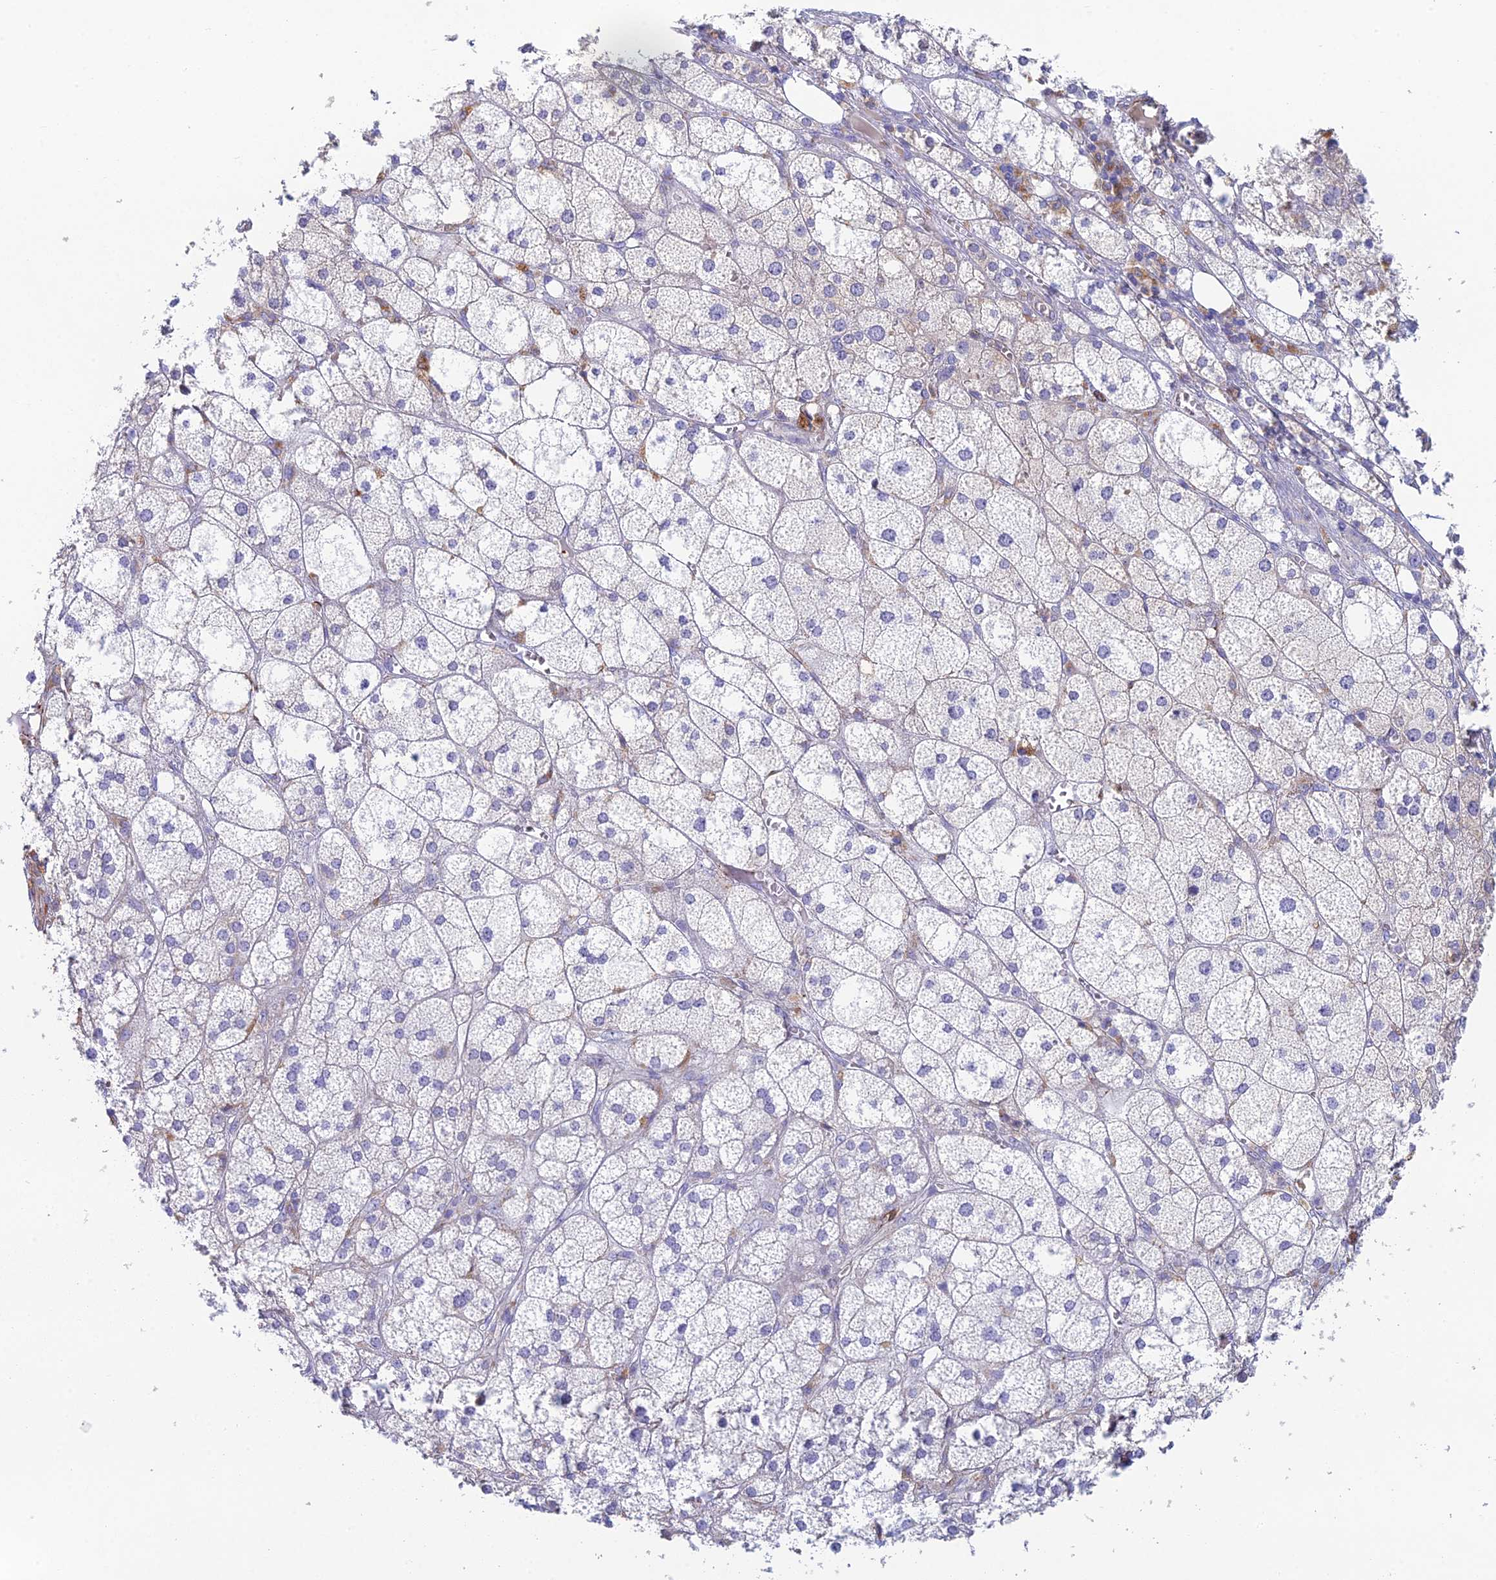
{"staining": {"intensity": "negative", "quantity": "none", "location": "none"}, "tissue": "adrenal gland", "cell_type": "Glandular cells", "image_type": "normal", "snomed": [{"axis": "morphology", "description": "Normal tissue, NOS"}, {"axis": "topography", "description": "Adrenal gland"}], "caption": "This is an immunohistochemistry histopathology image of unremarkable human adrenal gland. There is no positivity in glandular cells.", "gene": "FERD3L", "patient": {"sex": "female", "age": 61}}